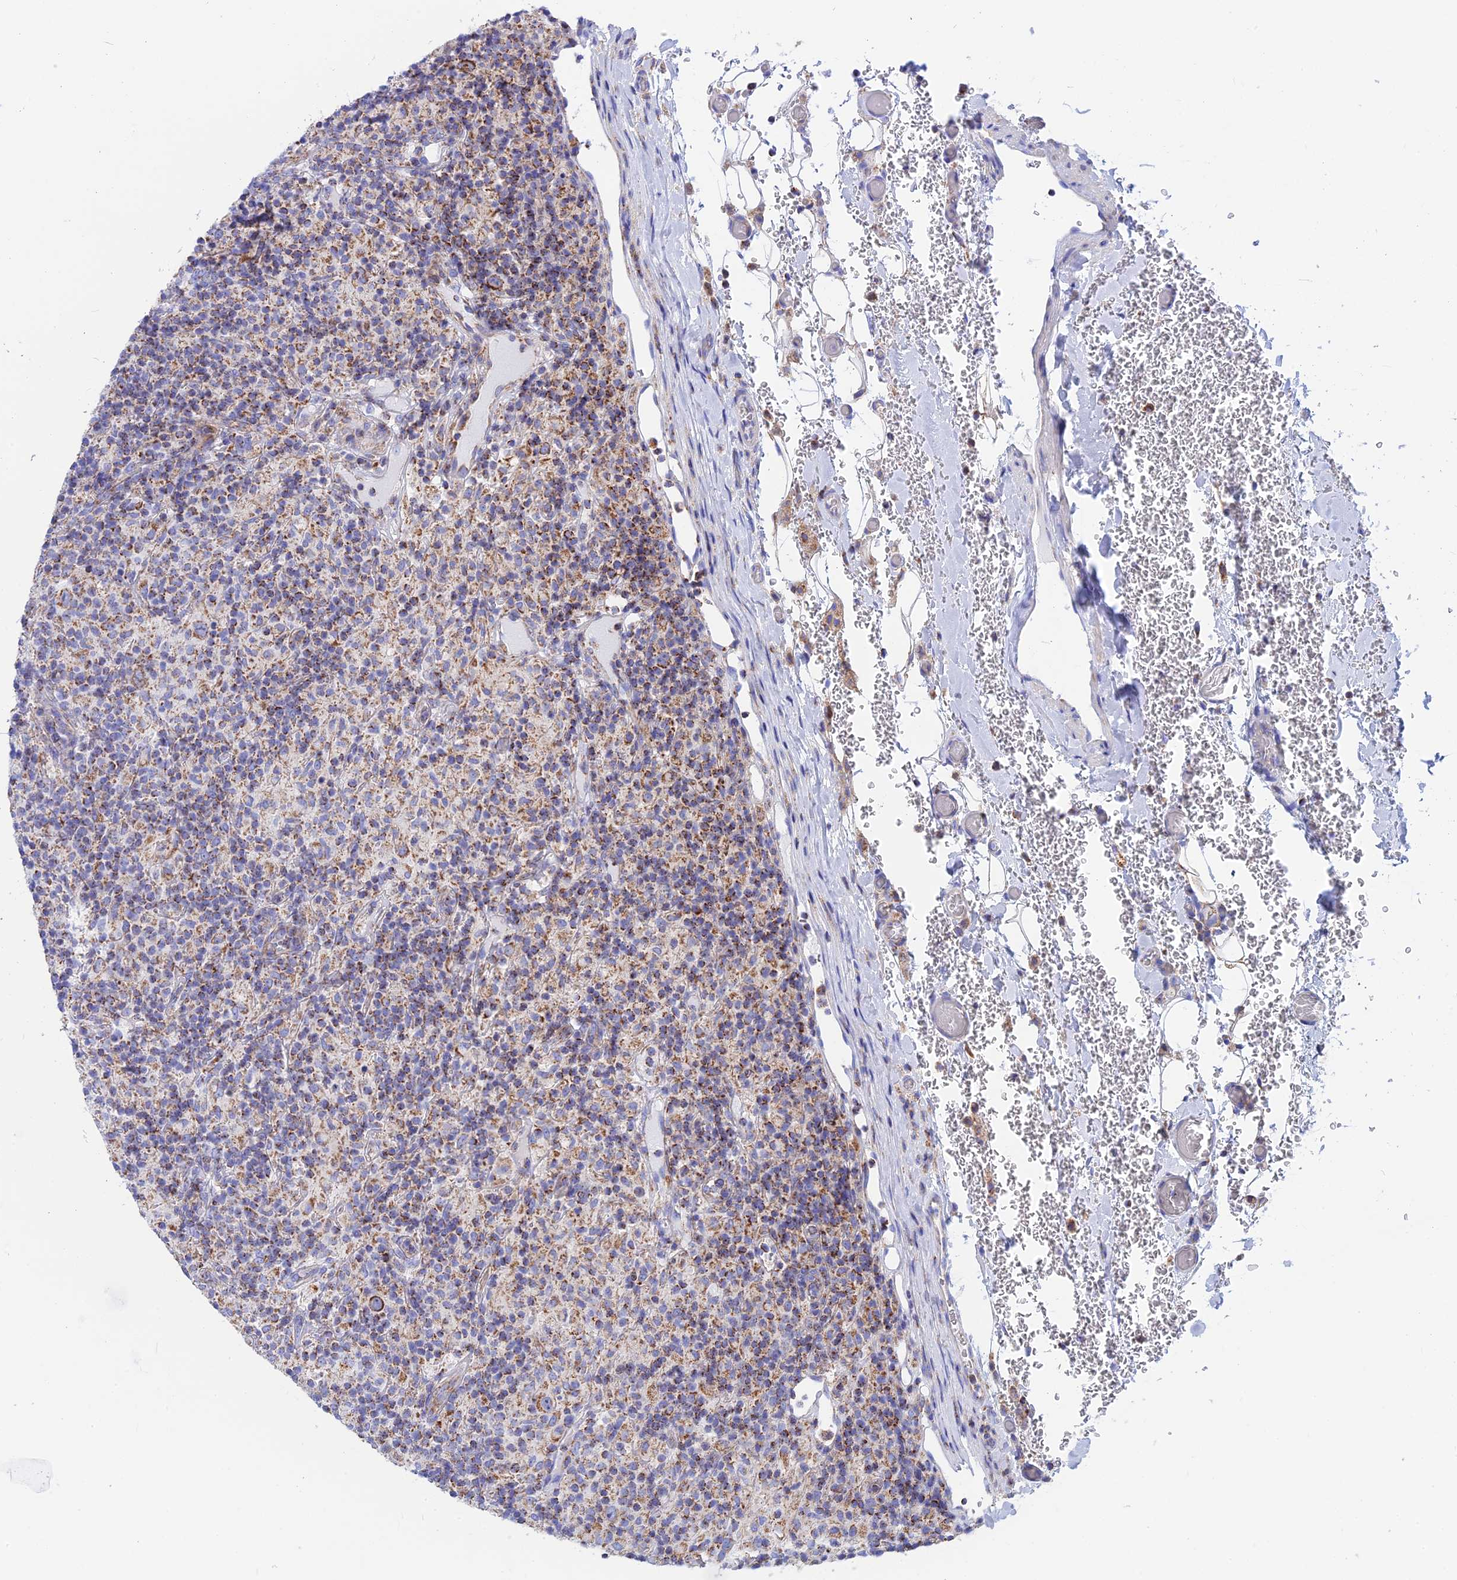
{"staining": {"intensity": "moderate", "quantity": ">75%", "location": "cytoplasmic/membranous"}, "tissue": "lymphoma", "cell_type": "Tumor cells", "image_type": "cancer", "snomed": [{"axis": "morphology", "description": "Hodgkin's disease, NOS"}, {"axis": "topography", "description": "Lymph node"}], "caption": "Tumor cells display moderate cytoplasmic/membranous staining in about >75% of cells in Hodgkin's disease. Ihc stains the protein in brown and the nuclei are stained blue.", "gene": "GCDH", "patient": {"sex": "male", "age": 70}}